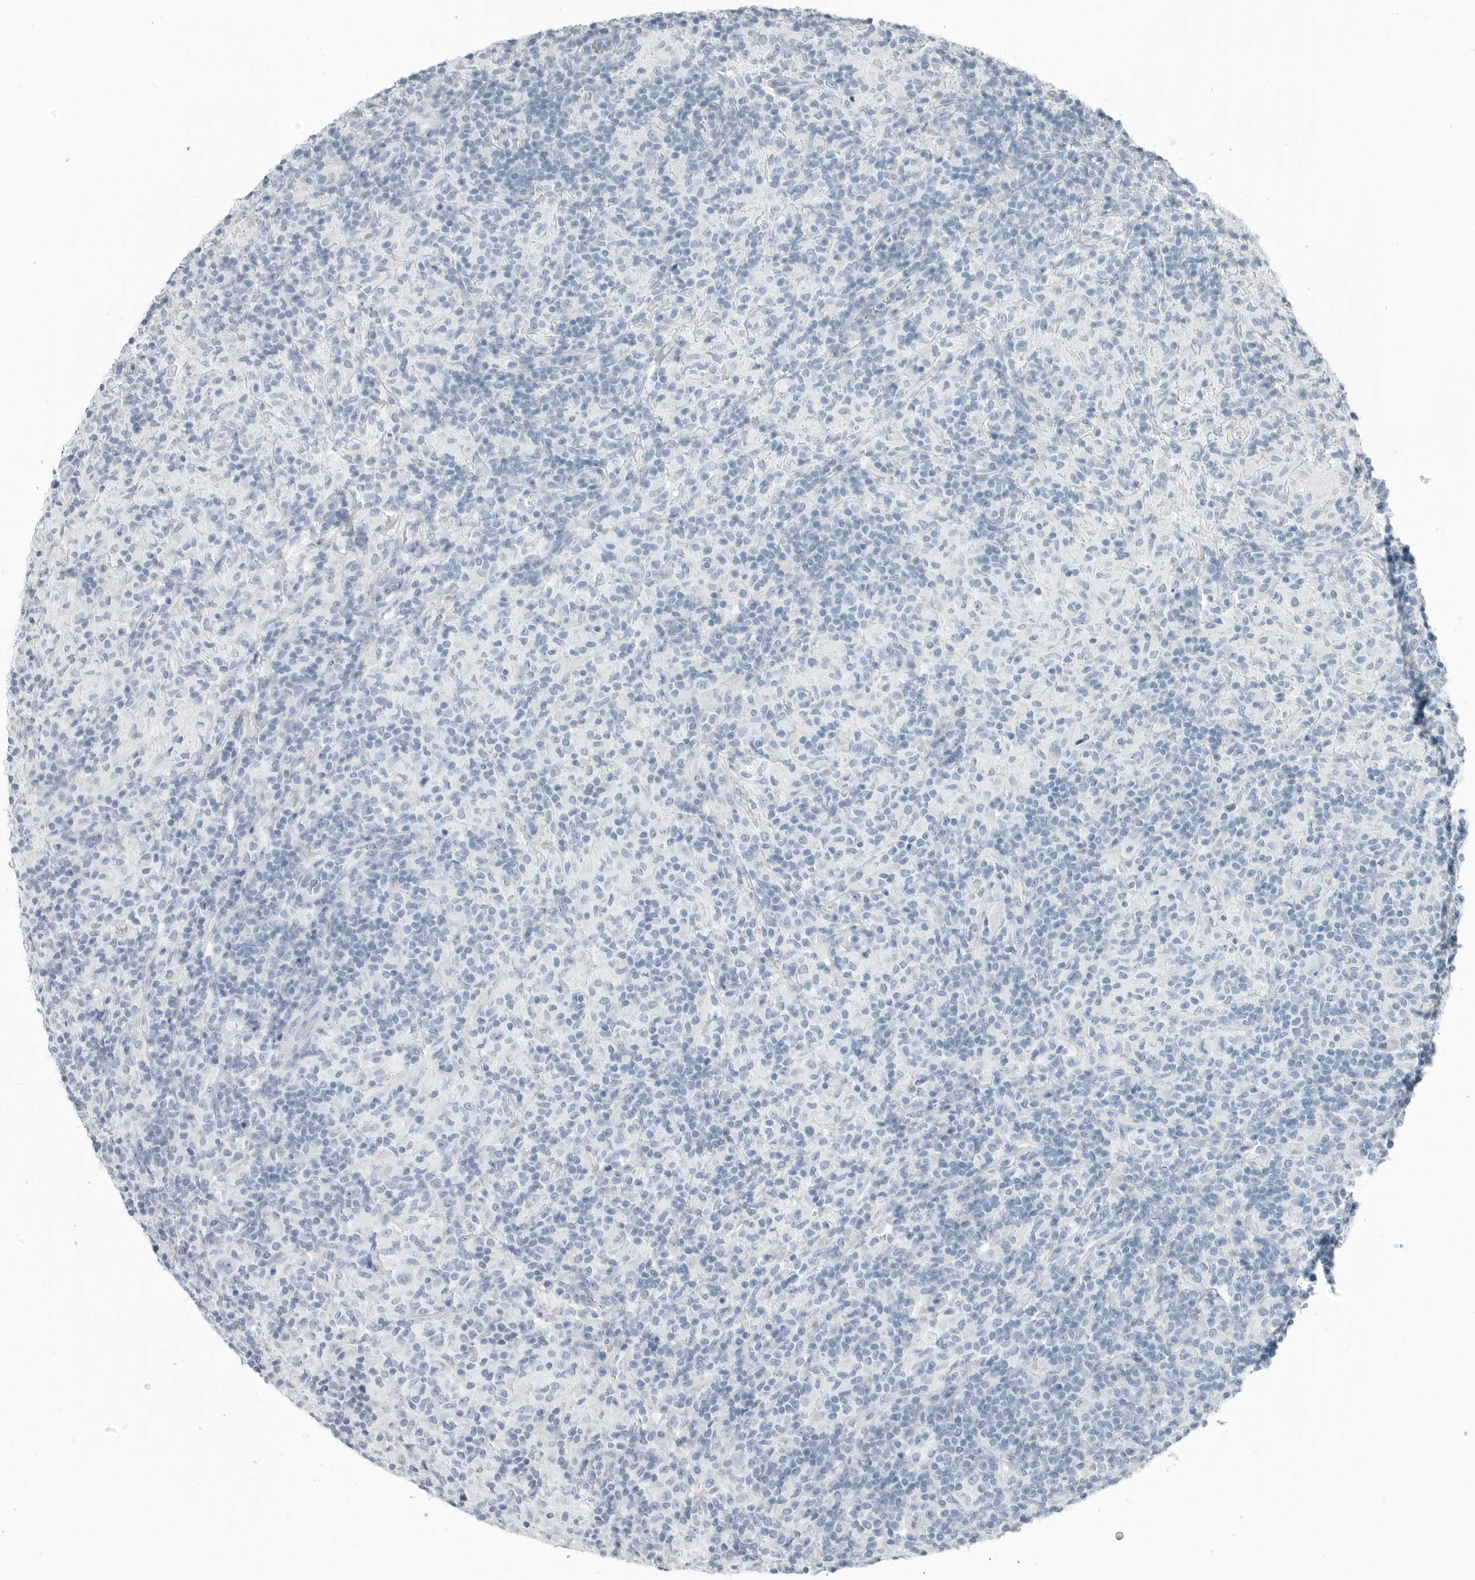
{"staining": {"intensity": "negative", "quantity": "none", "location": "none"}, "tissue": "lymphoma", "cell_type": "Tumor cells", "image_type": "cancer", "snomed": [{"axis": "morphology", "description": "Hodgkin's disease, NOS"}, {"axis": "topography", "description": "Lymph node"}], "caption": "Immunohistochemical staining of Hodgkin's disease reveals no significant expression in tumor cells.", "gene": "FABP6", "patient": {"sex": "male", "age": 70}}